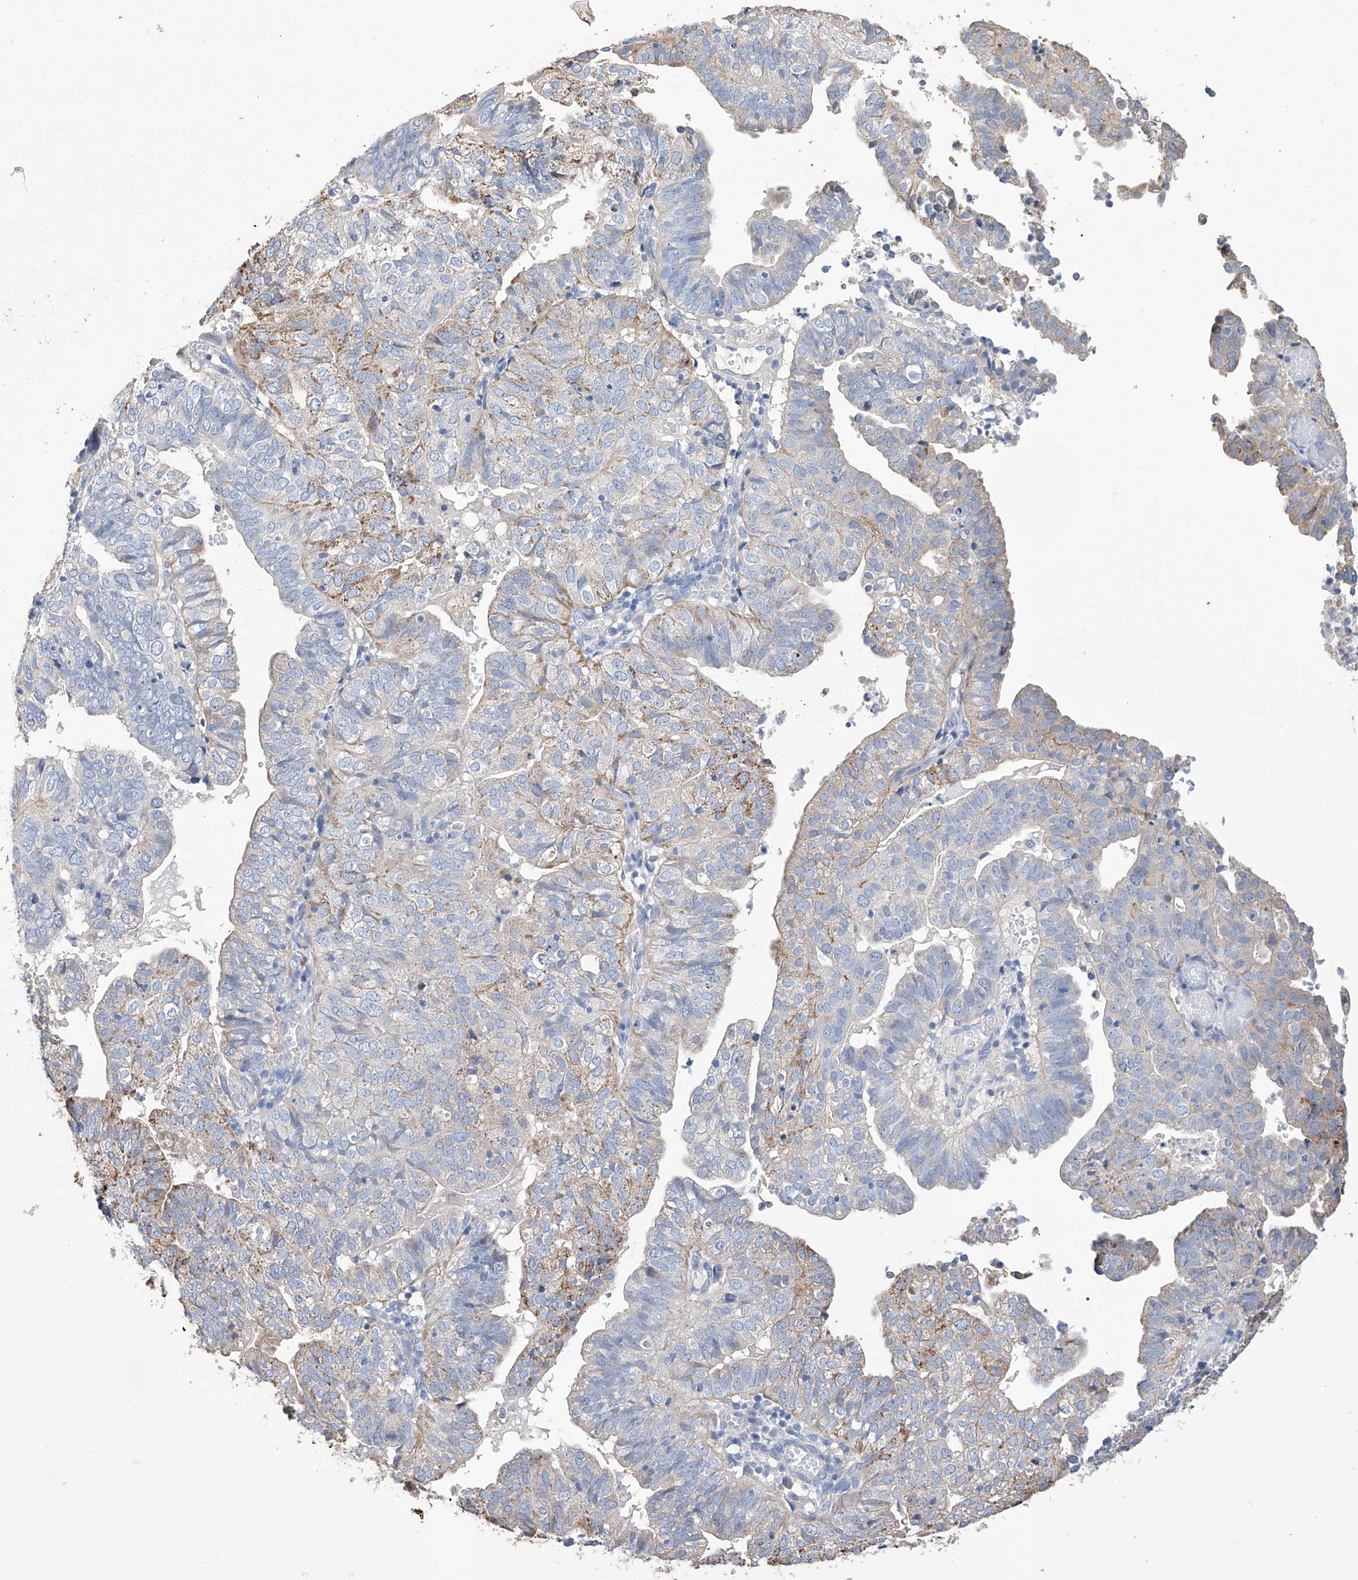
{"staining": {"intensity": "moderate", "quantity": "<25%", "location": "cytoplasmic/membranous"}, "tissue": "endometrial cancer", "cell_type": "Tumor cells", "image_type": "cancer", "snomed": [{"axis": "morphology", "description": "Adenocarcinoma, NOS"}, {"axis": "topography", "description": "Uterus"}], "caption": "IHC micrograph of neoplastic tissue: endometrial cancer (adenocarcinoma) stained using immunohistochemistry (IHC) exhibits low levels of moderate protein expression localized specifically in the cytoplasmic/membranous of tumor cells, appearing as a cytoplasmic/membranous brown color.", "gene": "AFG1L", "patient": {"sex": "female", "age": 77}}